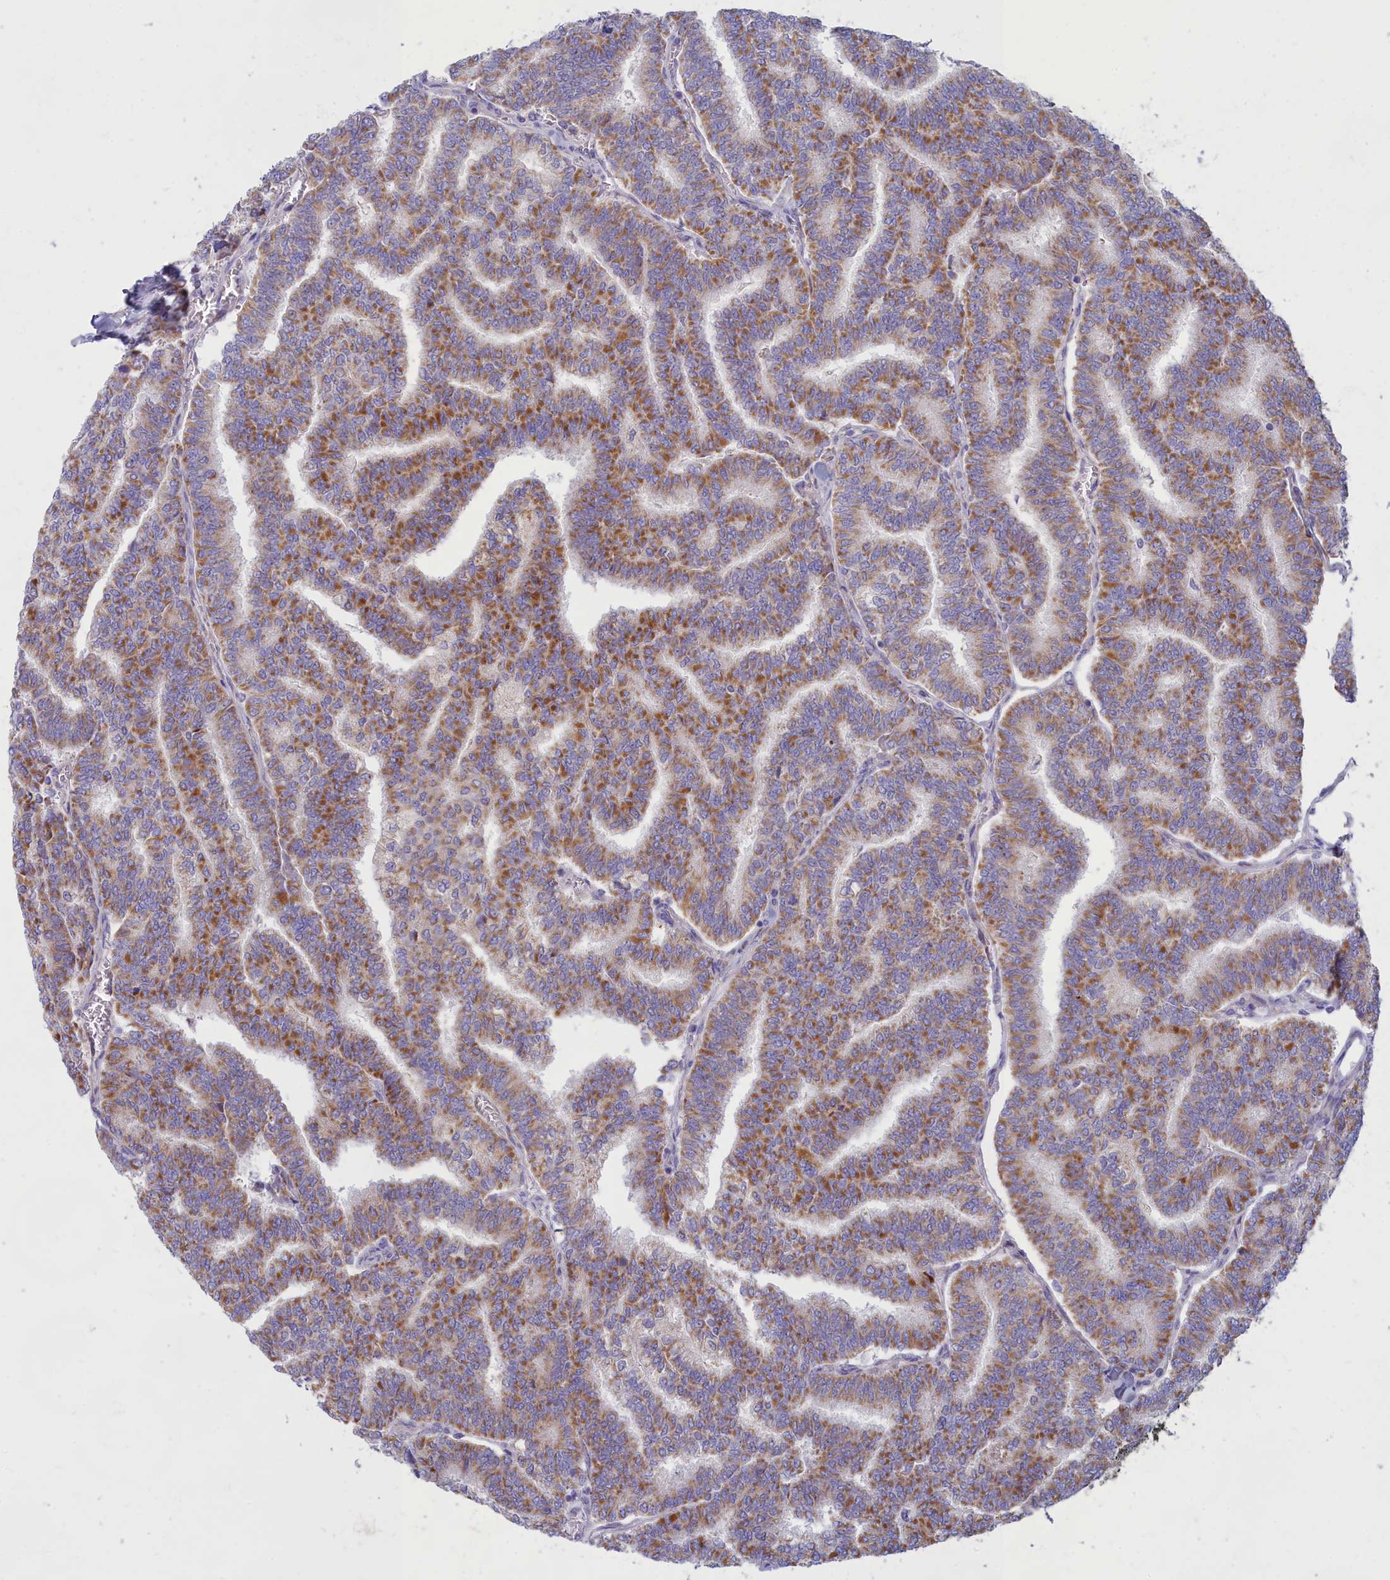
{"staining": {"intensity": "moderate", "quantity": ">75%", "location": "cytoplasmic/membranous"}, "tissue": "thyroid cancer", "cell_type": "Tumor cells", "image_type": "cancer", "snomed": [{"axis": "morphology", "description": "Papillary adenocarcinoma, NOS"}, {"axis": "topography", "description": "Thyroid gland"}], "caption": "Protein expression analysis of thyroid papillary adenocarcinoma displays moderate cytoplasmic/membranous expression in approximately >75% of tumor cells.", "gene": "TMEM30B", "patient": {"sex": "female", "age": 35}}